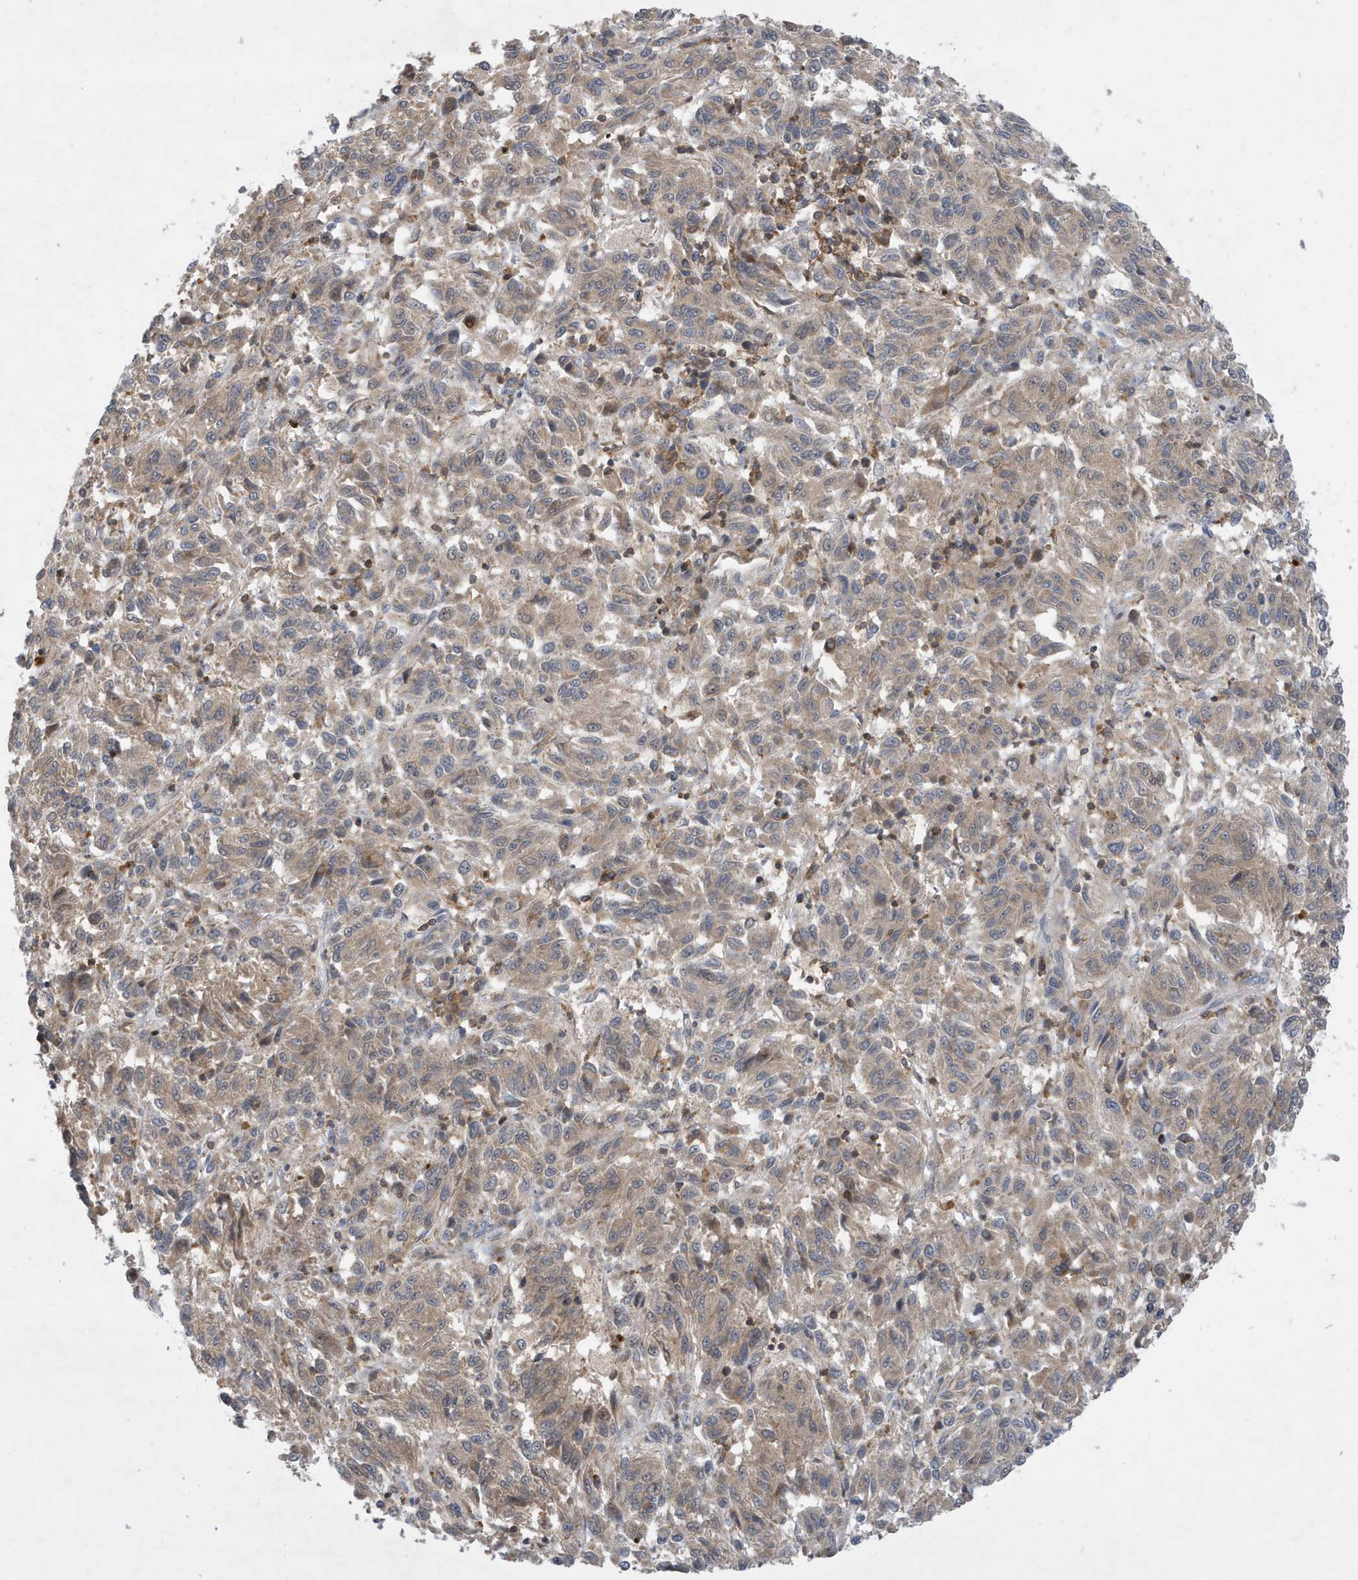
{"staining": {"intensity": "weak", "quantity": ">75%", "location": "cytoplasmic/membranous"}, "tissue": "melanoma", "cell_type": "Tumor cells", "image_type": "cancer", "snomed": [{"axis": "morphology", "description": "Malignant melanoma, Metastatic site"}, {"axis": "topography", "description": "Lung"}], "caption": "The immunohistochemical stain highlights weak cytoplasmic/membranous staining in tumor cells of malignant melanoma (metastatic site) tissue. The protein of interest is shown in brown color, while the nuclei are stained blue.", "gene": "NSUN3", "patient": {"sex": "male", "age": 64}}